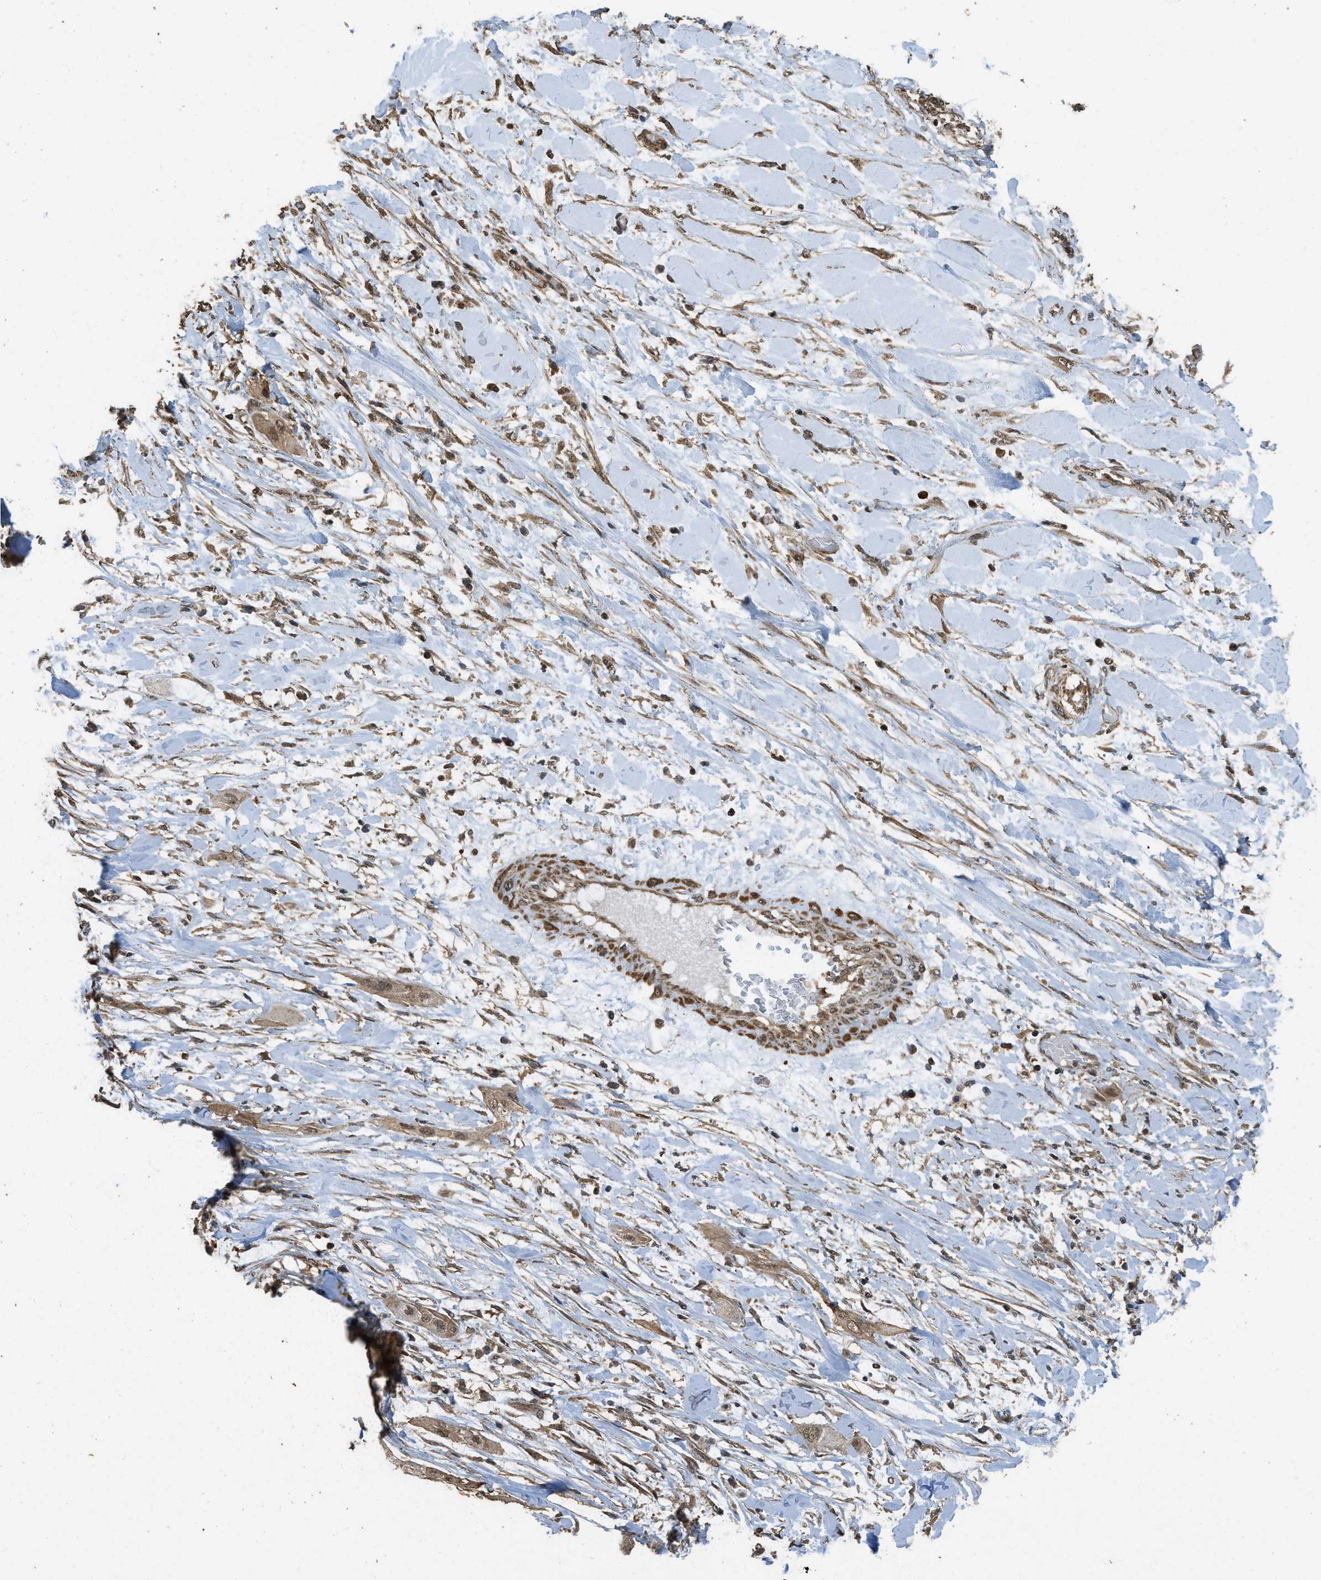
{"staining": {"intensity": "moderate", "quantity": ">75%", "location": "cytoplasmic/membranous,nuclear"}, "tissue": "lung cancer", "cell_type": "Tumor cells", "image_type": "cancer", "snomed": [{"axis": "morphology", "description": "Squamous cell carcinoma, NOS"}, {"axis": "topography", "description": "Lung"}], "caption": "Immunohistochemistry (IHC) image of neoplastic tissue: human squamous cell carcinoma (lung) stained using immunohistochemistry displays medium levels of moderate protein expression localized specifically in the cytoplasmic/membranous and nuclear of tumor cells, appearing as a cytoplasmic/membranous and nuclear brown color.", "gene": "CTPS1", "patient": {"sex": "female", "age": 47}}